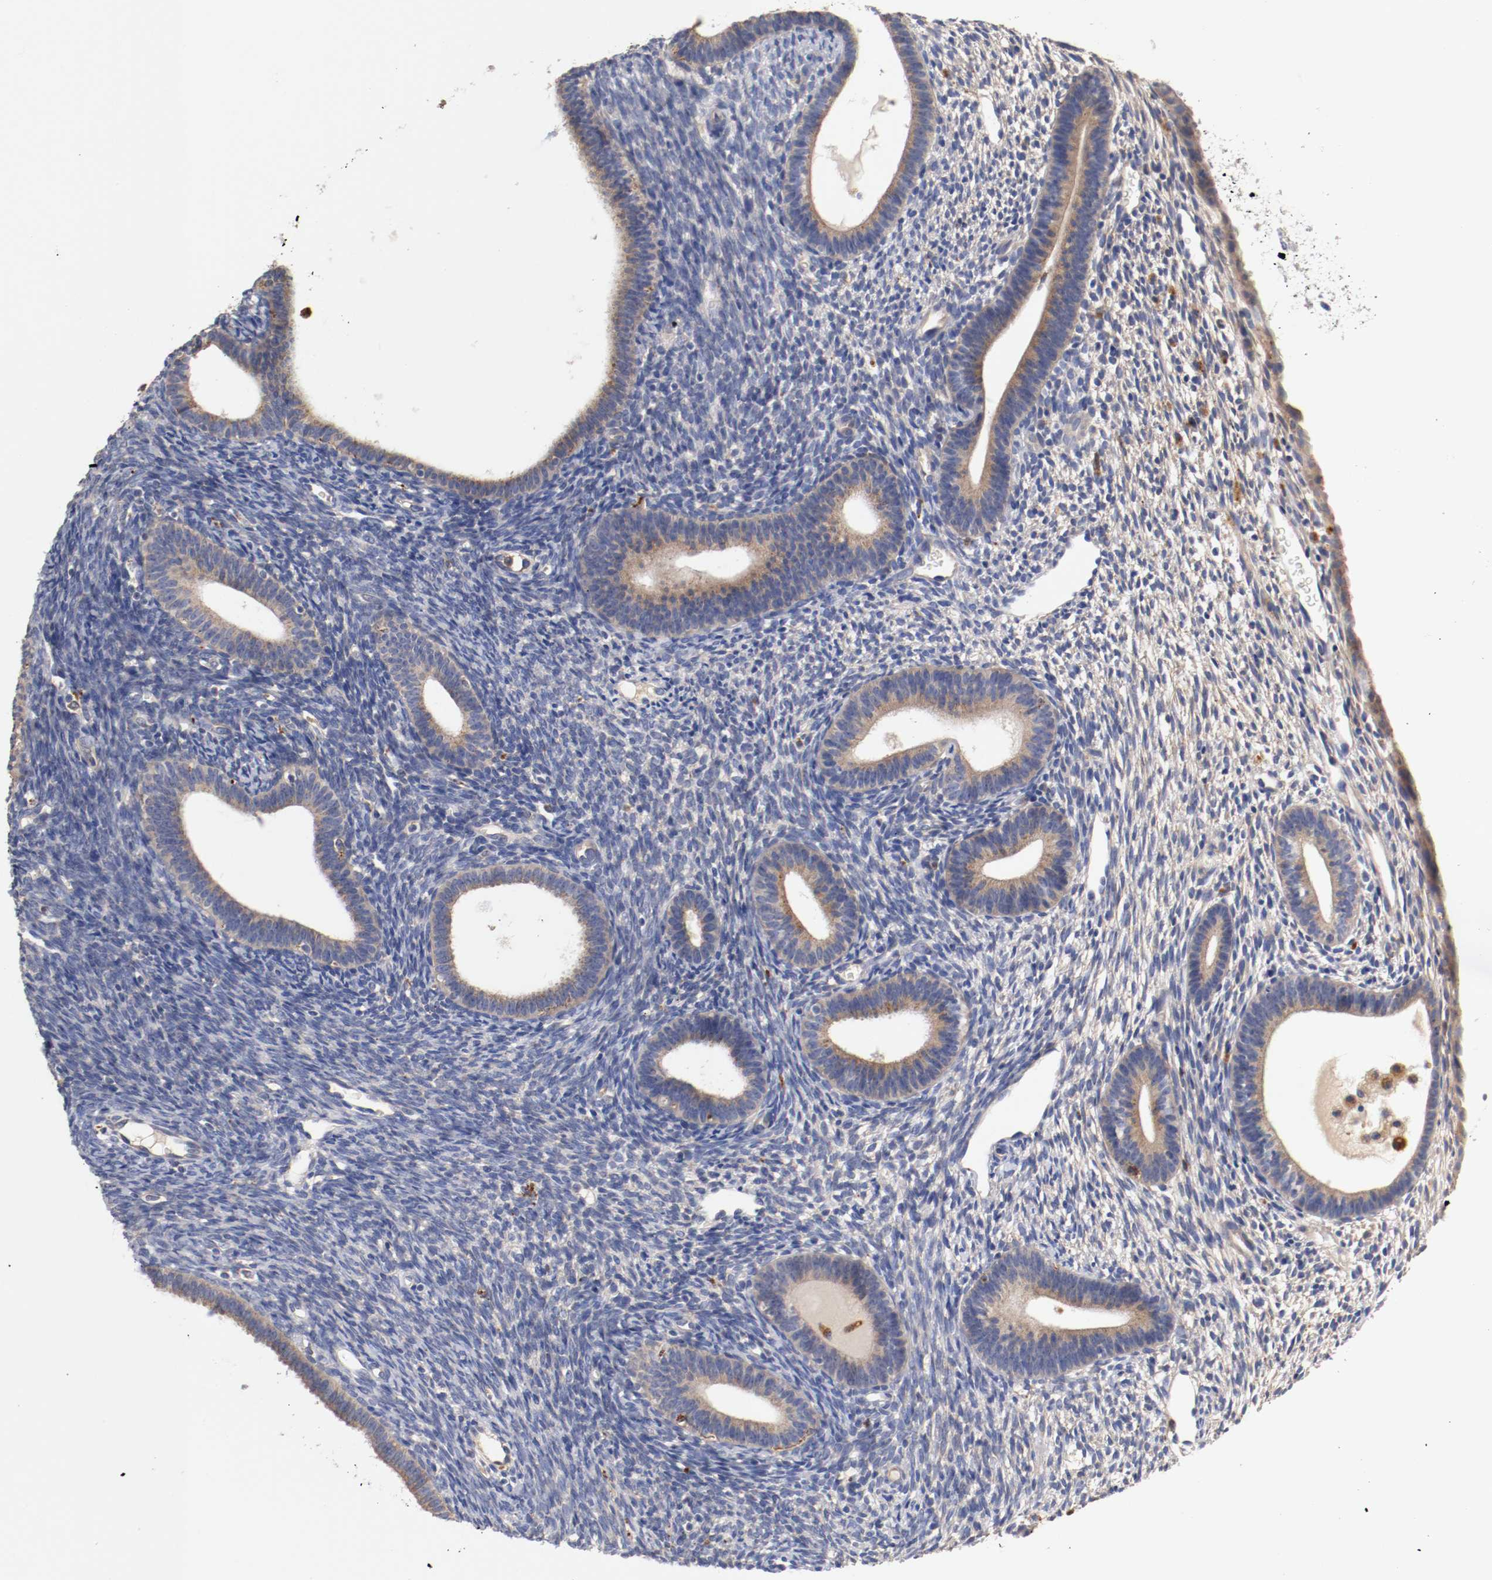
{"staining": {"intensity": "negative", "quantity": "none", "location": "none"}, "tissue": "endometrium", "cell_type": "Cells in endometrial stroma", "image_type": "normal", "snomed": [{"axis": "morphology", "description": "Normal tissue, NOS"}, {"axis": "topography", "description": "Endometrium"}], "caption": "The immunohistochemistry micrograph has no significant staining in cells in endometrial stroma of endometrium. Brightfield microscopy of immunohistochemistry stained with DAB (brown) and hematoxylin (blue), captured at high magnification.", "gene": "SEMA5A", "patient": {"sex": "female", "age": 57}}